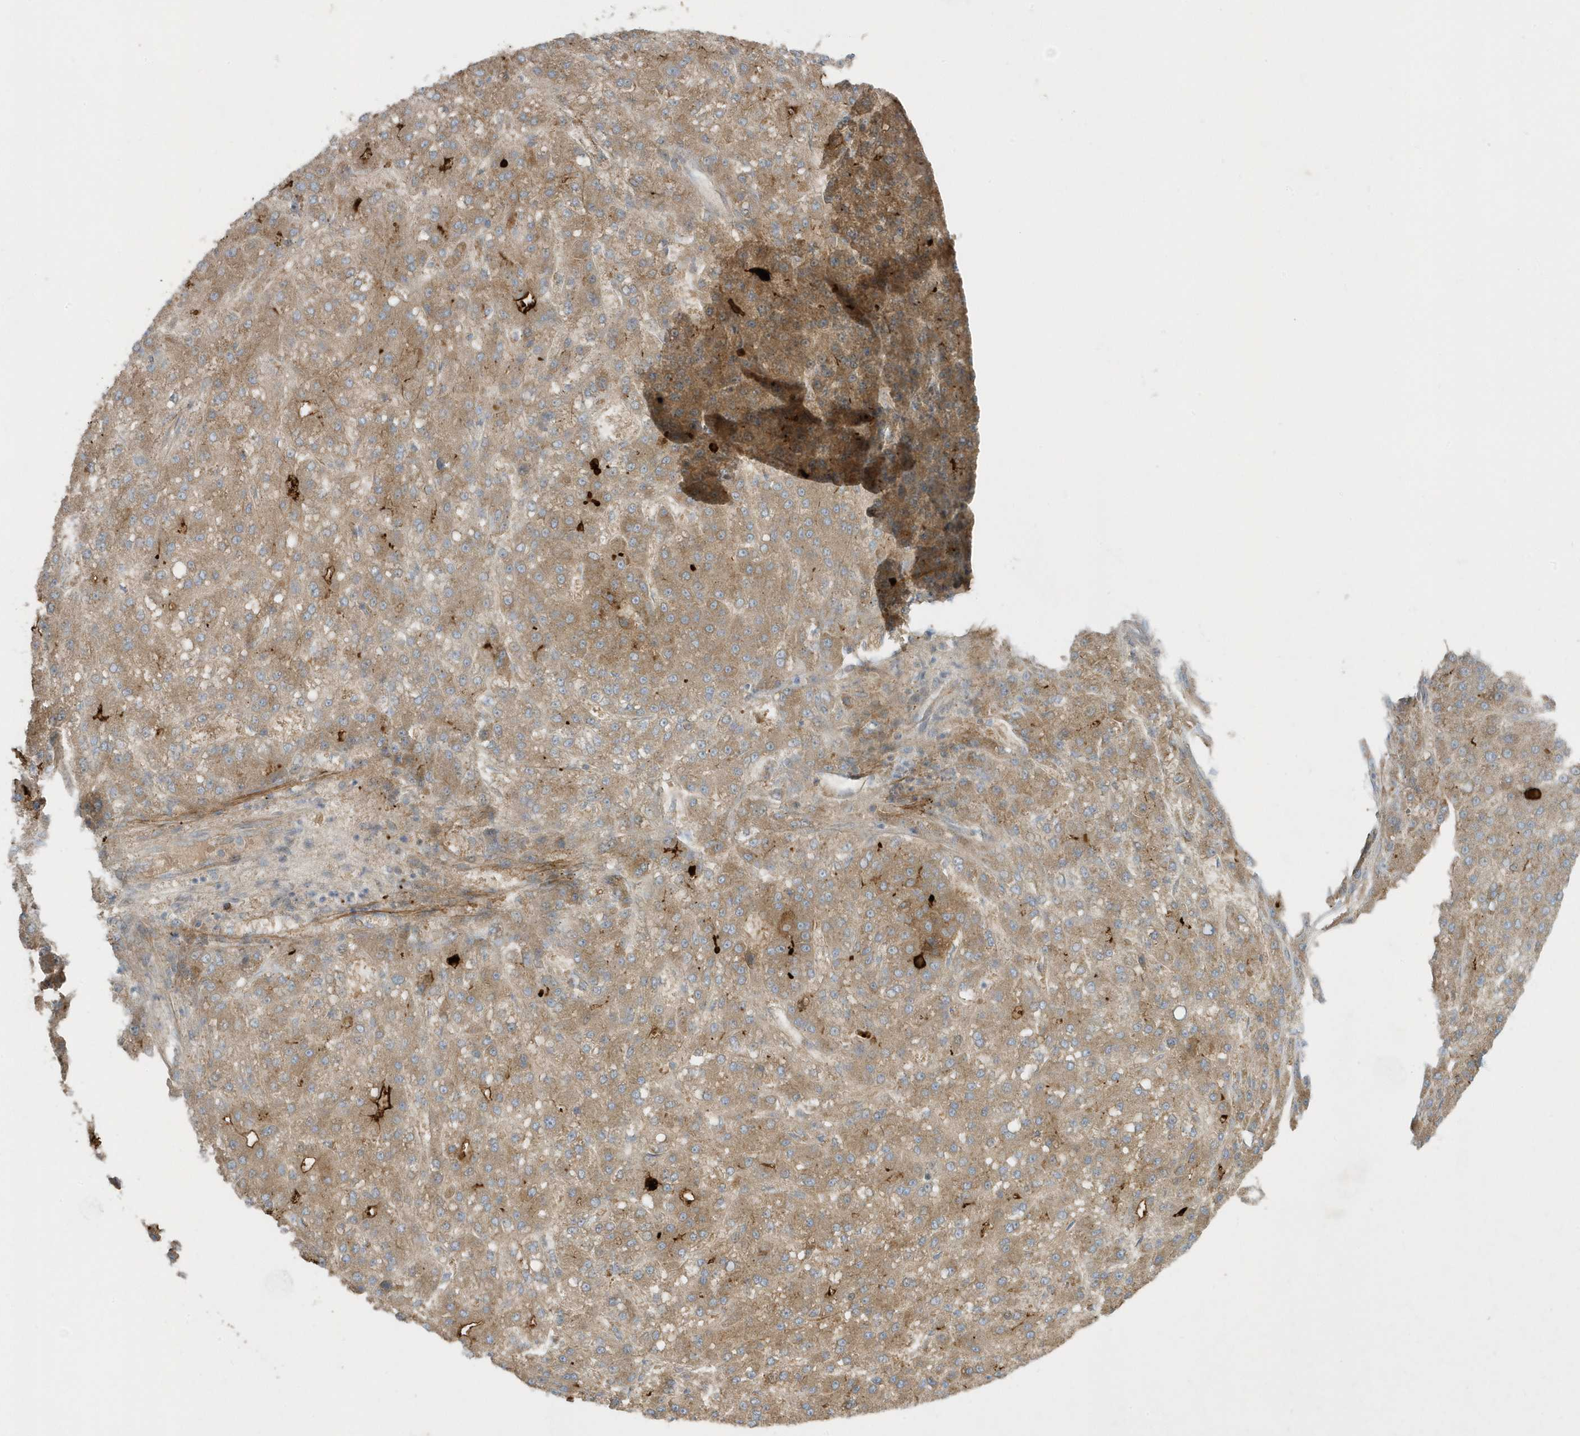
{"staining": {"intensity": "moderate", "quantity": ">75%", "location": "cytoplasmic/membranous"}, "tissue": "liver cancer", "cell_type": "Tumor cells", "image_type": "cancer", "snomed": [{"axis": "morphology", "description": "Carcinoma, Hepatocellular, NOS"}, {"axis": "topography", "description": "Liver"}], "caption": "There is medium levels of moderate cytoplasmic/membranous positivity in tumor cells of liver hepatocellular carcinoma, as demonstrated by immunohistochemical staining (brown color).", "gene": "SLC38A2", "patient": {"sex": "male", "age": 67}}